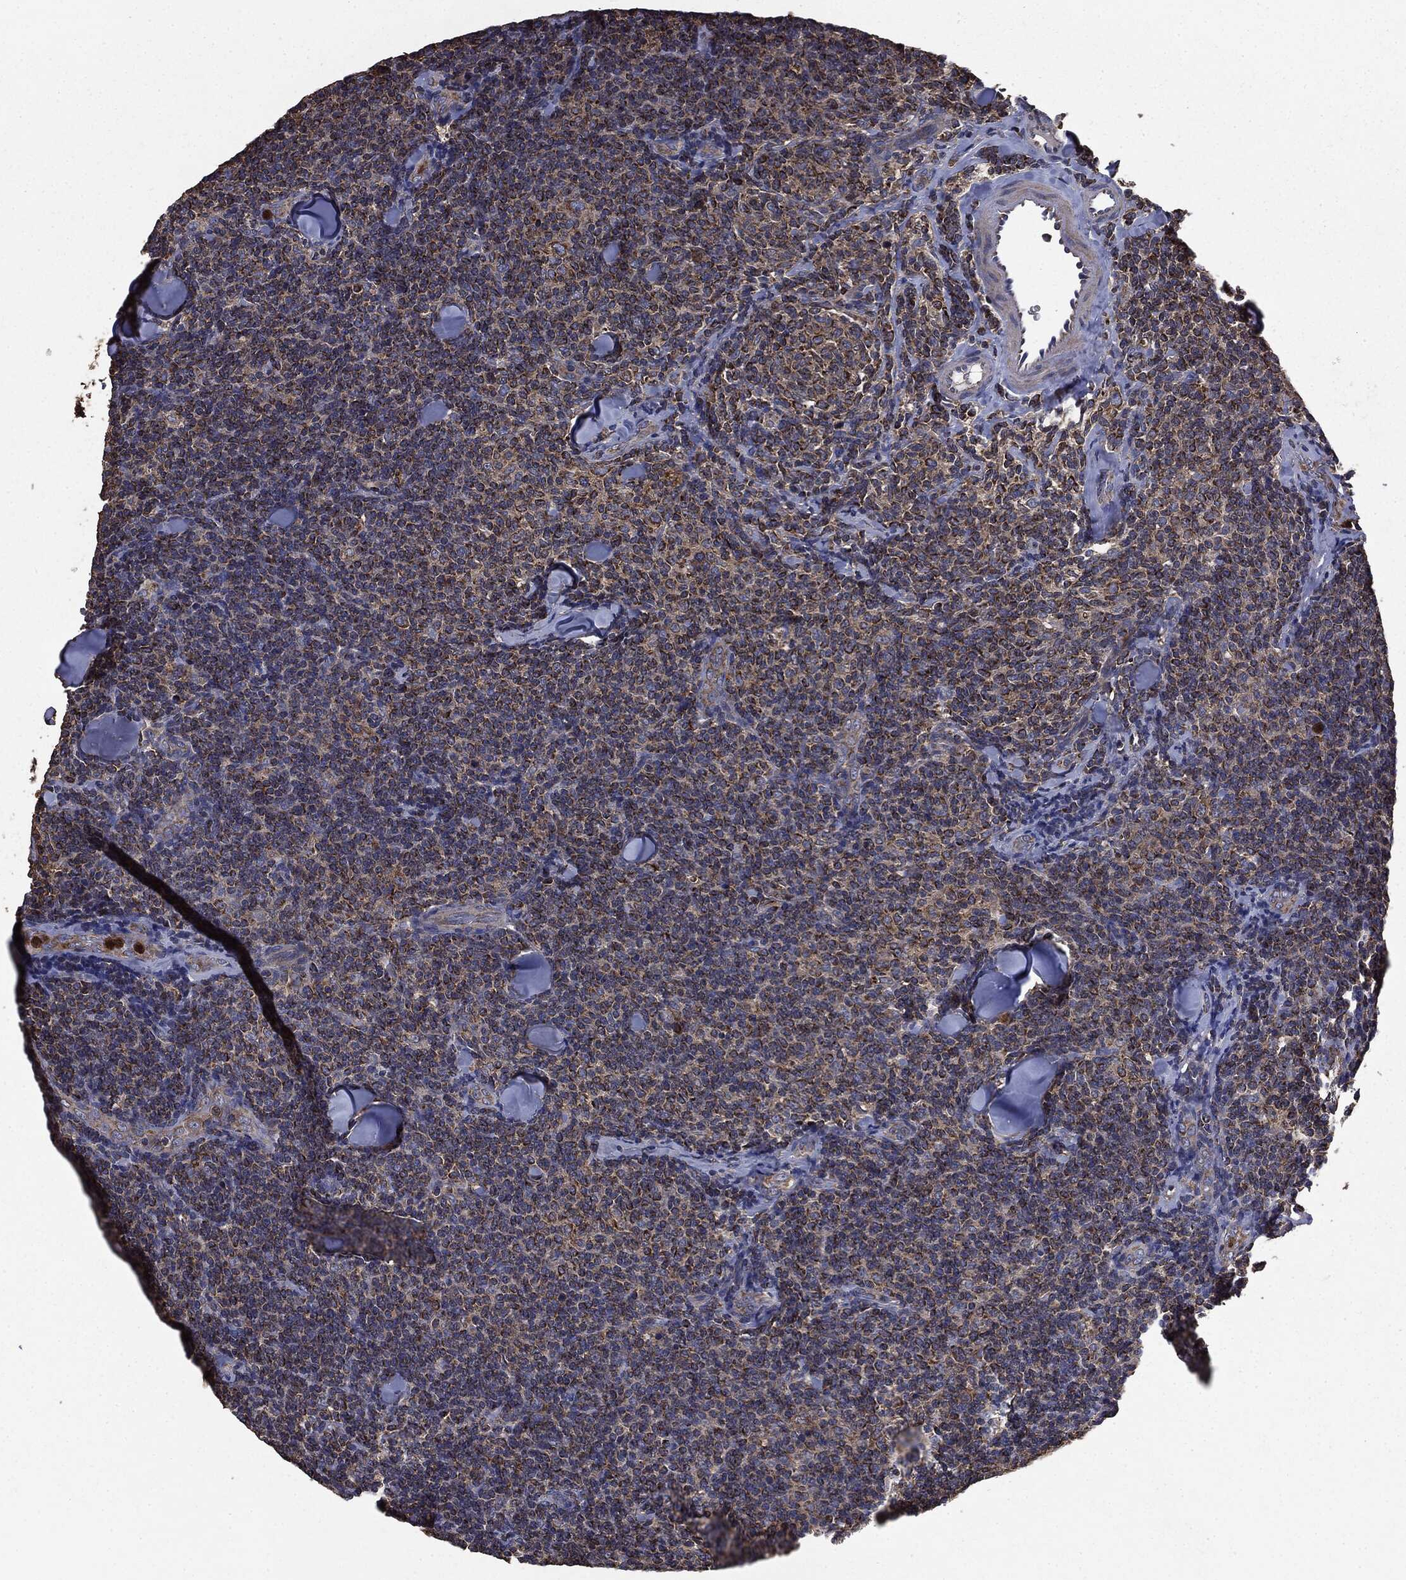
{"staining": {"intensity": "moderate", "quantity": ">75%", "location": "cytoplasmic/membranous"}, "tissue": "lymphoma", "cell_type": "Tumor cells", "image_type": "cancer", "snomed": [{"axis": "morphology", "description": "Malignant lymphoma, non-Hodgkin's type, Low grade"}, {"axis": "topography", "description": "Lymph node"}], "caption": "A high-resolution micrograph shows IHC staining of lymphoma, which reveals moderate cytoplasmic/membranous expression in about >75% of tumor cells.", "gene": "MAPK6", "patient": {"sex": "female", "age": 56}}